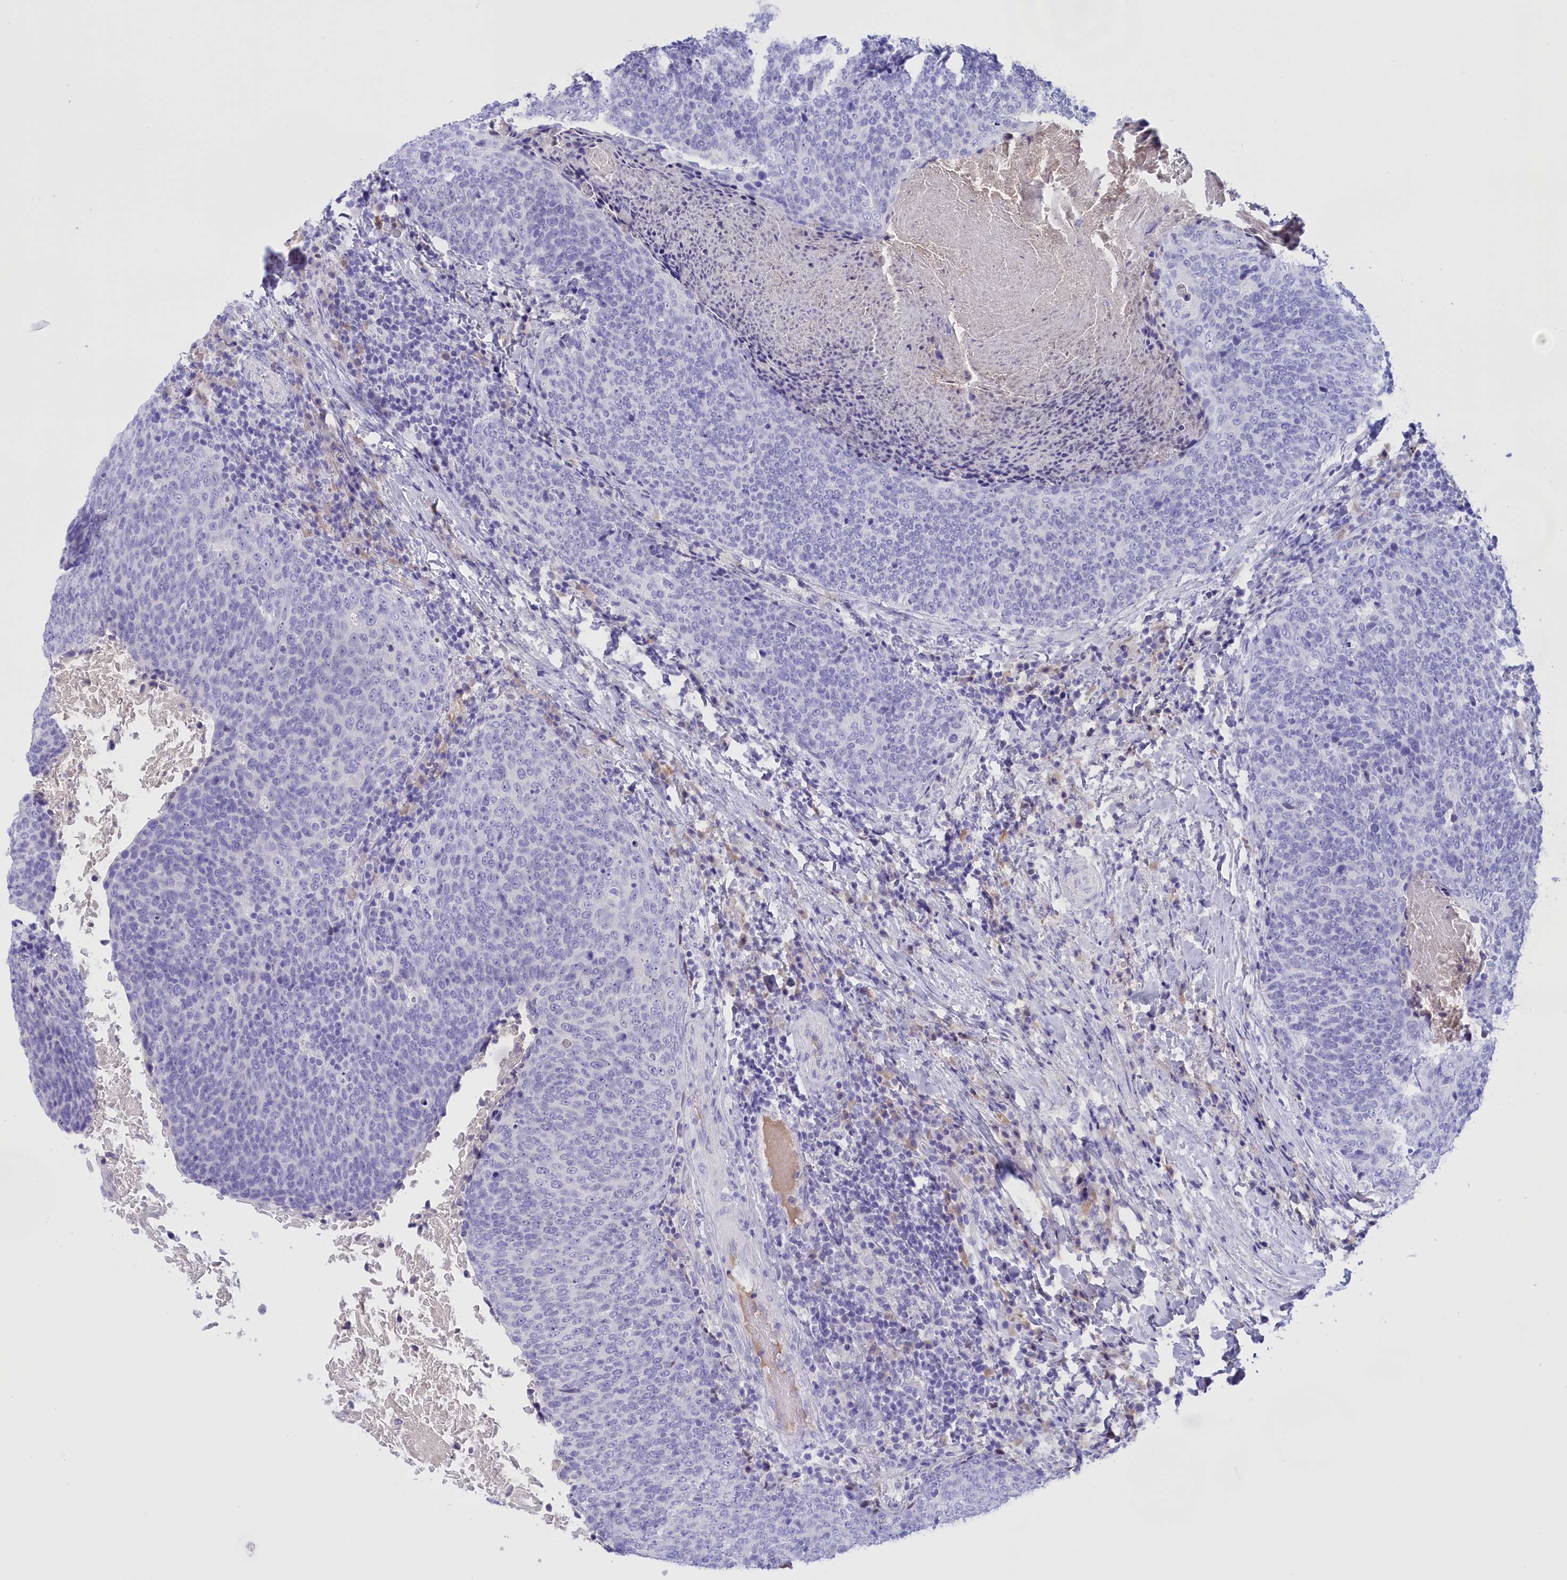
{"staining": {"intensity": "negative", "quantity": "none", "location": "none"}, "tissue": "head and neck cancer", "cell_type": "Tumor cells", "image_type": "cancer", "snomed": [{"axis": "morphology", "description": "Squamous cell carcinoma, NOS"}, {"axis": "morphology", "description": "Squamous cell carcinoma, metastatic, NOS"}, {"axis": "topography", "description": "Lymph node"}, {"axis": "topography", "description": "Head-Neck"}], "caption": "The histopathology image reveals no significant staining in tumor cells of head and neck cancer (metastatic squamous cell carcinoma).", "gene": "PROK2", "patient": {"sex": "male", "age": 62}}